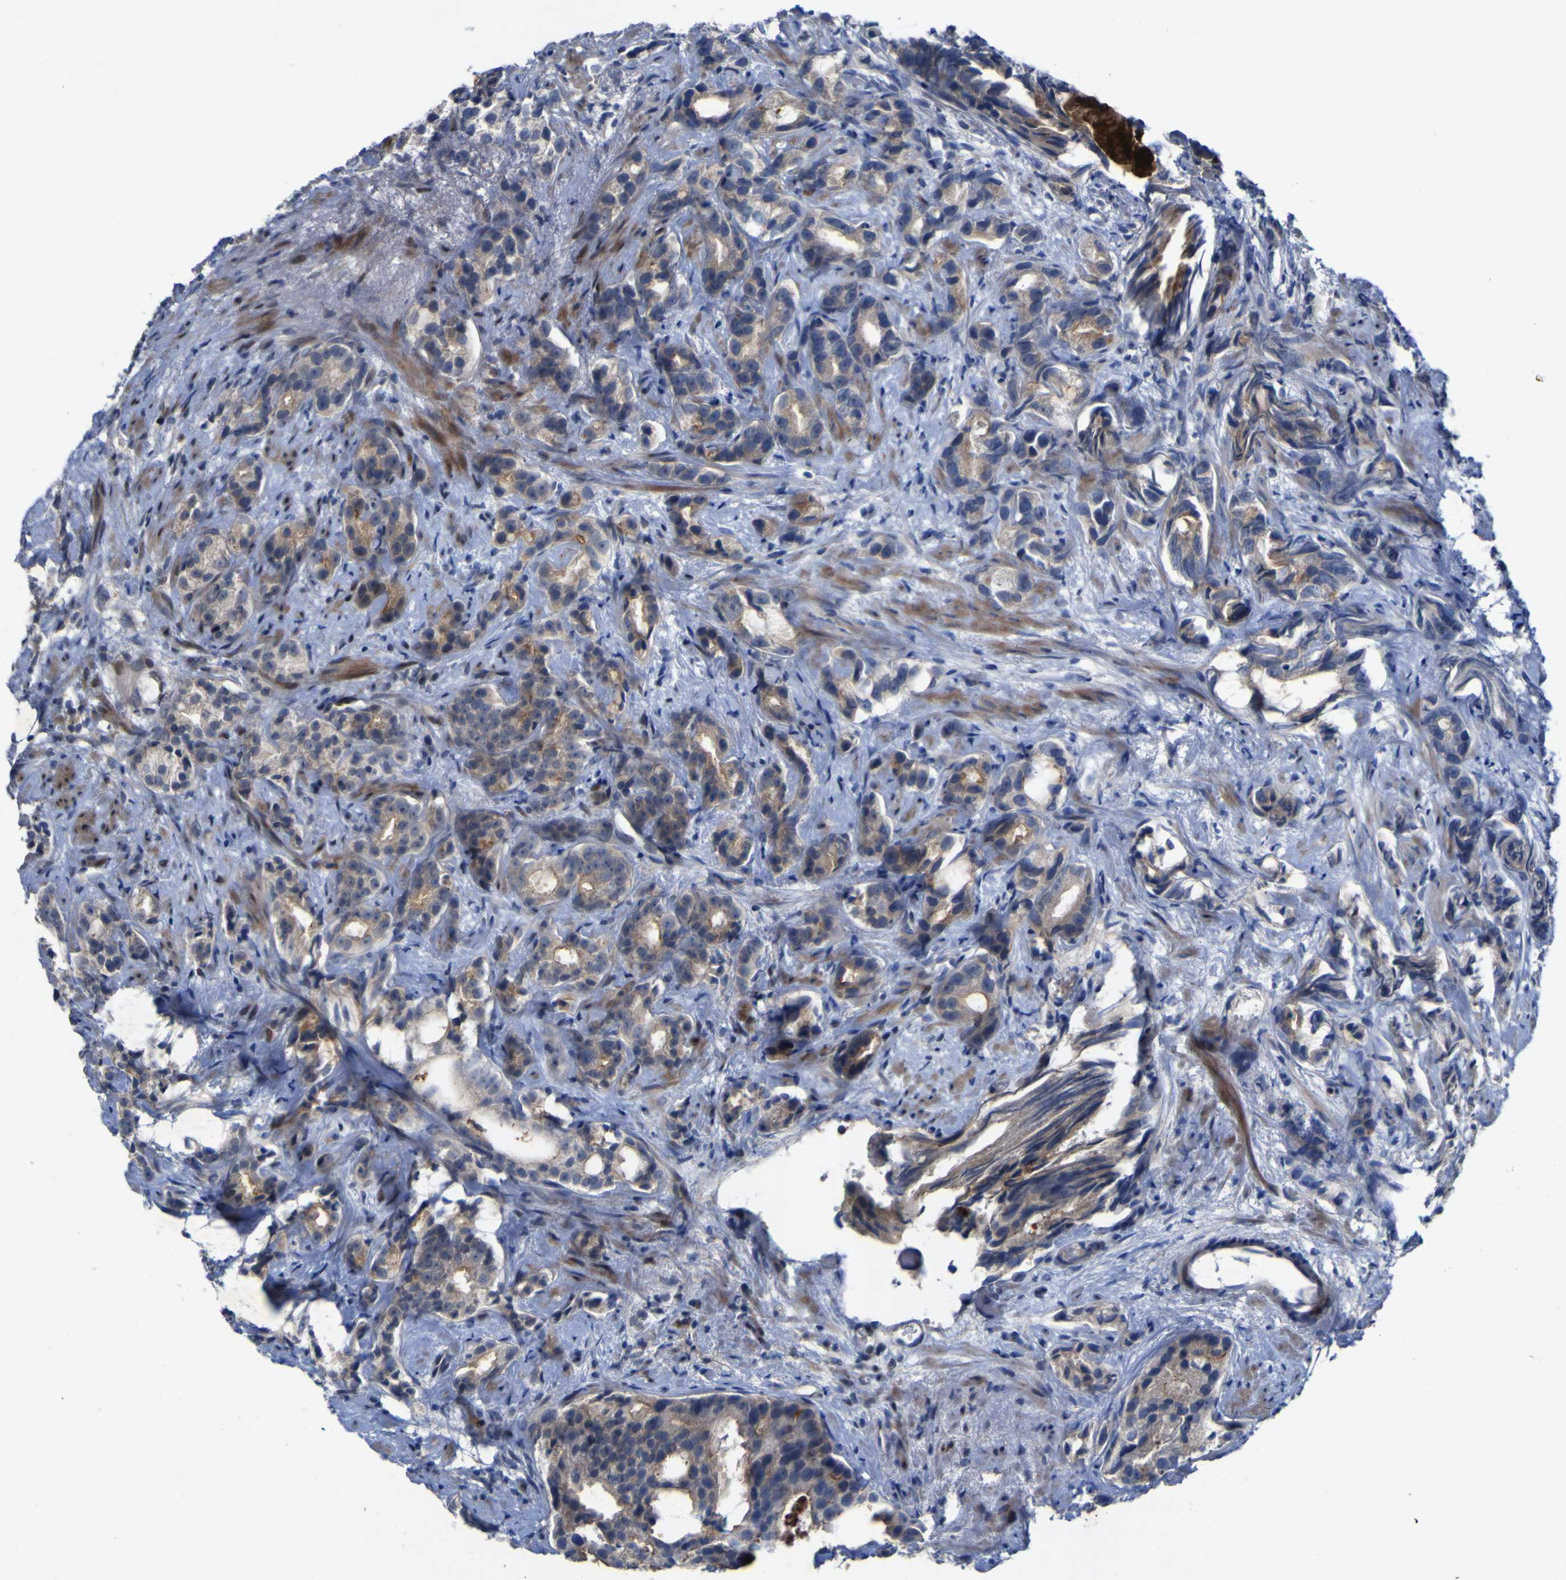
{"staining": {"intensity": "weak", "quantity": "25%-75%", "location": "cytoplasmic/membranous"}, "tissue": "prostate cancer", "cell_type": "Tumor cells", "image_type": "cancer", "snomed": [{"axis": "morphology", "description": "Adenocarcinoma, Low grade"}, {"axis": "topography", "description": "Prostate"}], "caption": "About 25%-75% of tumor cells in adenocarcinoma (low-grade) (prostate) display weak cytoplasmic/membranous protein positivity as visualized by brown immunohistochemical staining.", "gene": "NAV1", "patient": {"sex": "male", "age": 89}}